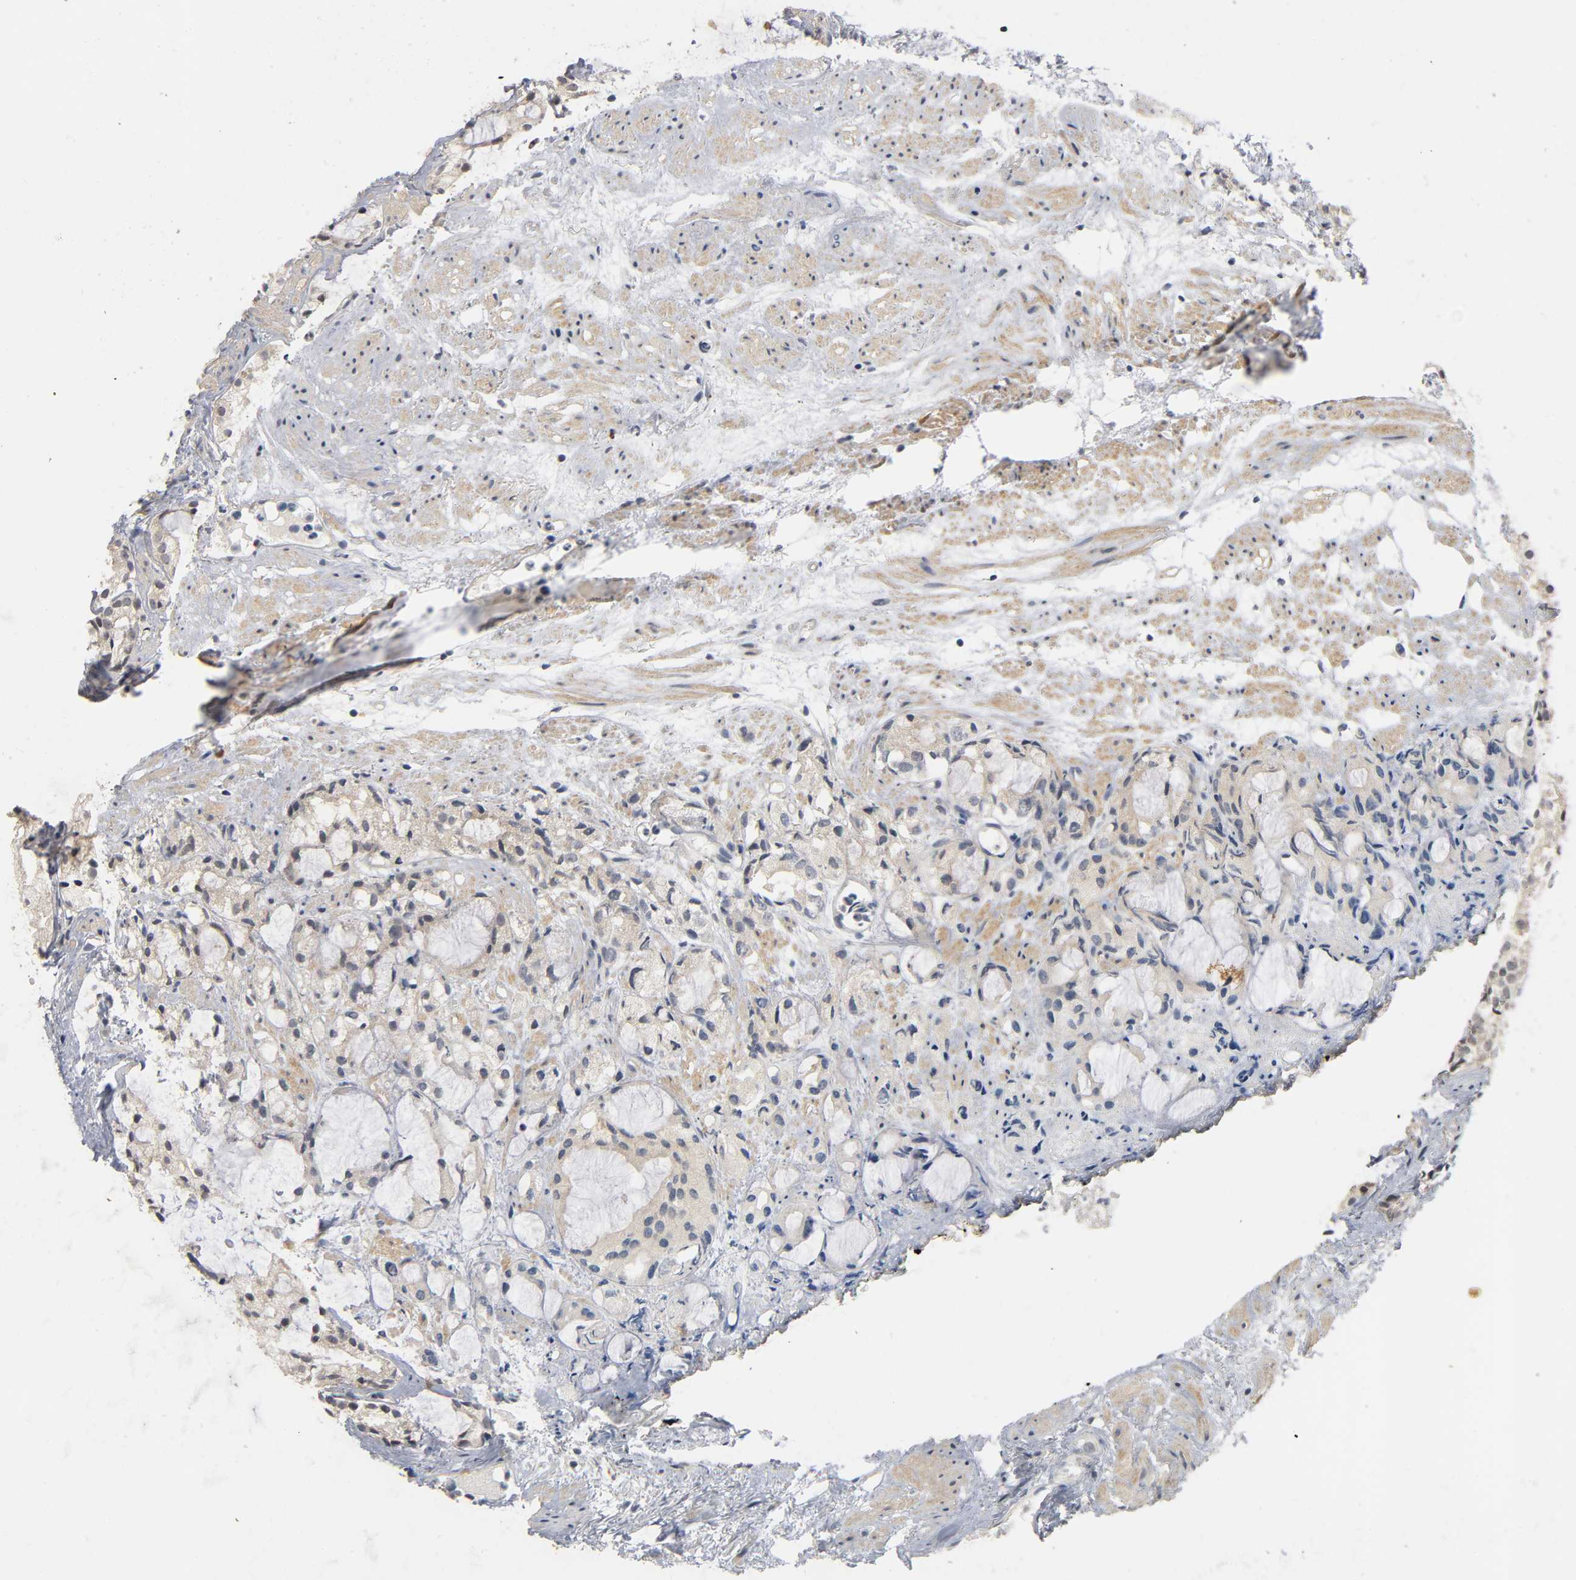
{"staining": {"intensity": "weak", "quantity": ">75%", "location": "cytoplasmic/membranous"}, "tissue": "prostate cancer", "cell_type": "Tumor cells", "image_type": "cancer", "snomed": [{"axis": "morphology", "description": "Adenocarcinoma, High grade"}, {"axis": "topography", "description": "Prostate"}], "caption": "This photomicrograph exhibits immunohistochemistry (IHC) staining of human high-grade adenocarcinoma (prostate), with low weak cytoplasmic/membranous expression in about >75% of tumor cells.", "gene": "MAPK8", "patient": {"sex": "male", "age": 85}}